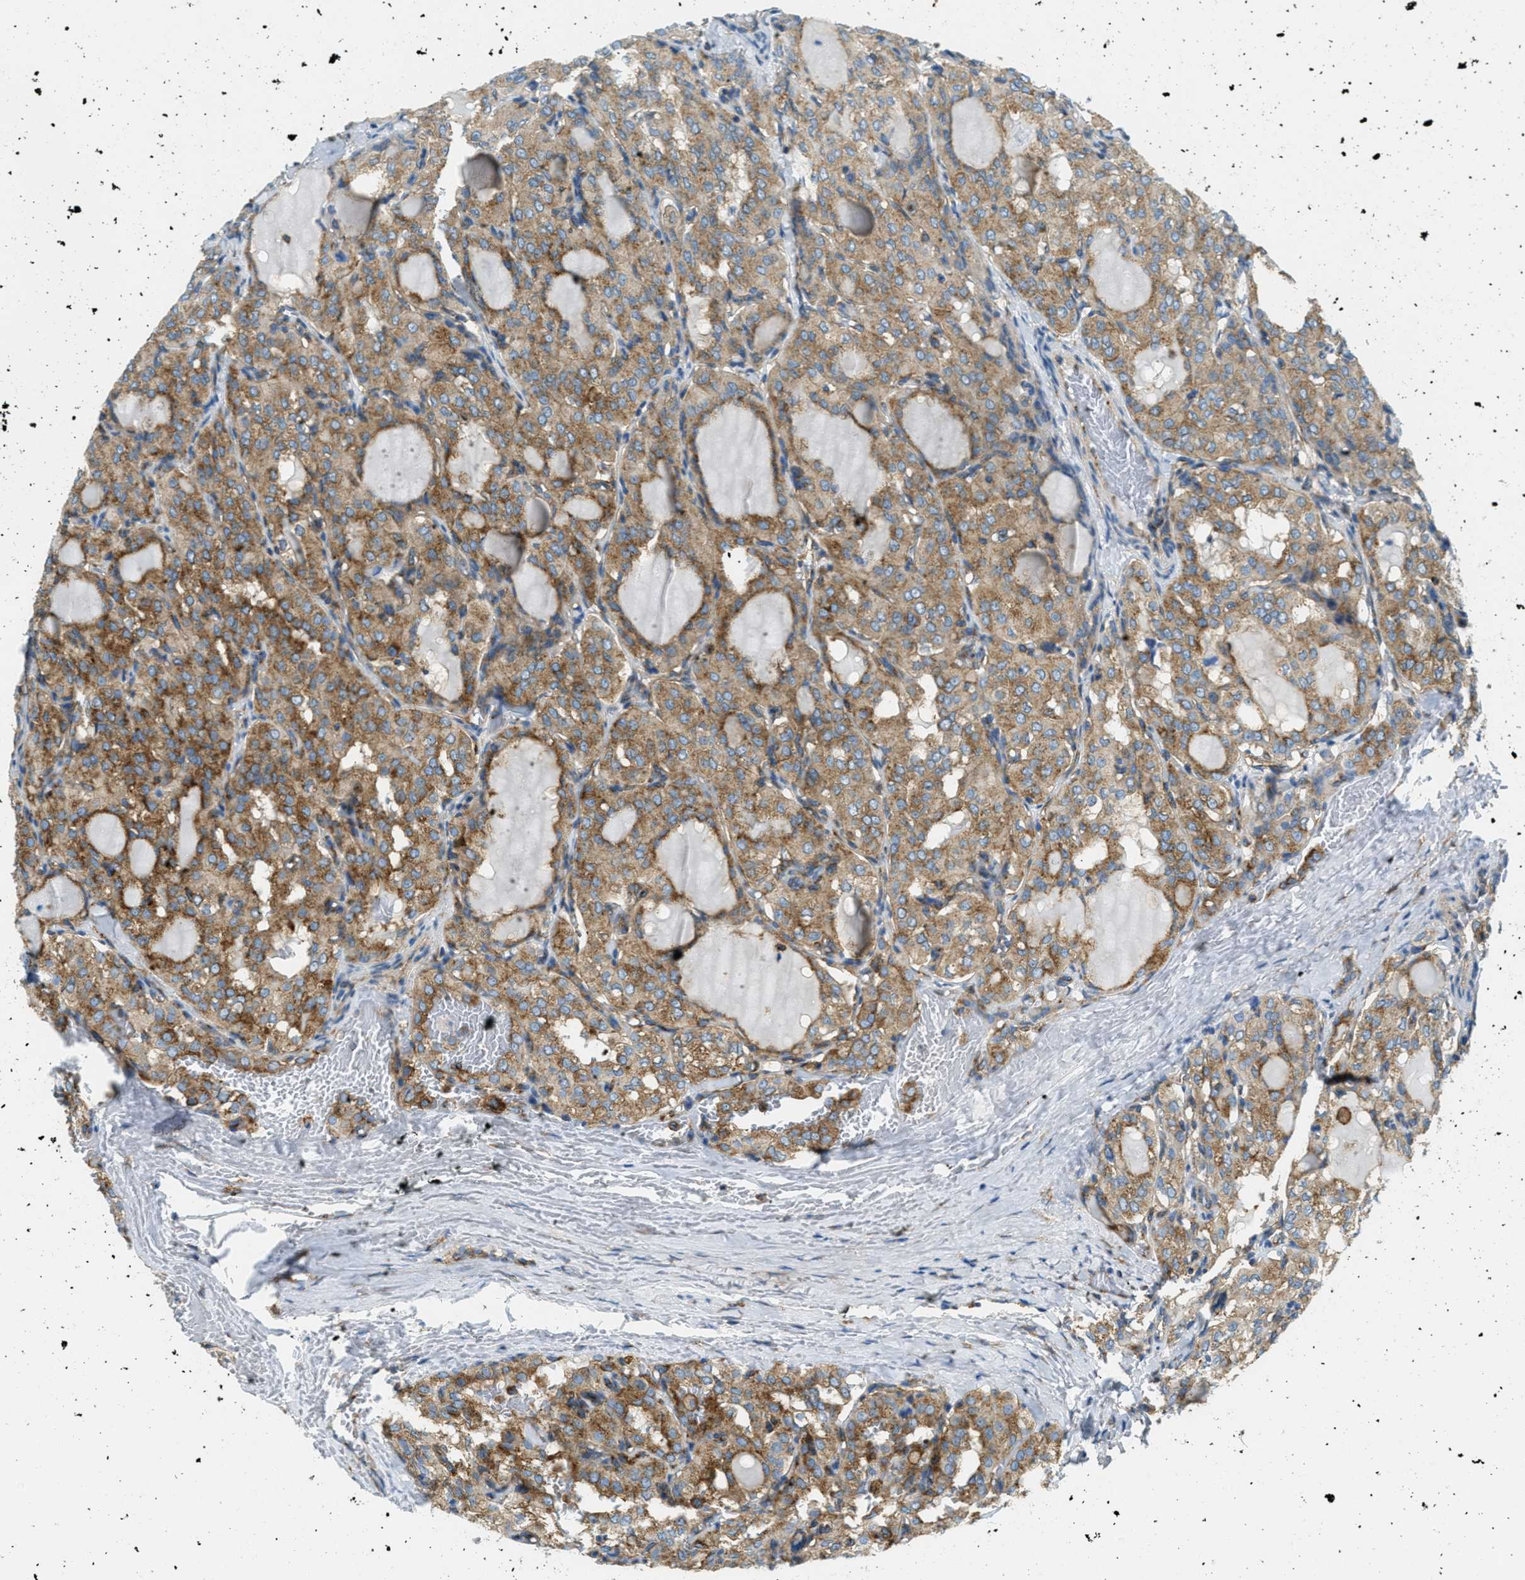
{"staining": {"intensity": "moderate", "quantity": ">75%", "location": "cytoplasmic/membranous"}, "tissue": "thyroid cancer", "cell_type": "Tumor cells", "image_type": "cancer", "snomed": [{"axis": "morphology", "description": "Papillary adenocarcinoma, NOS"}, {"axis": "topography", "description": "Thyroid gland"}], "caption": "The image demonstrates staining of thyroid cancer, revealing moderate cytoplasmic/membranous protein positivity (brown color) within tumor cells.", "gene": "AP2B1", "patient": {"sex": "male", "age": 20}}